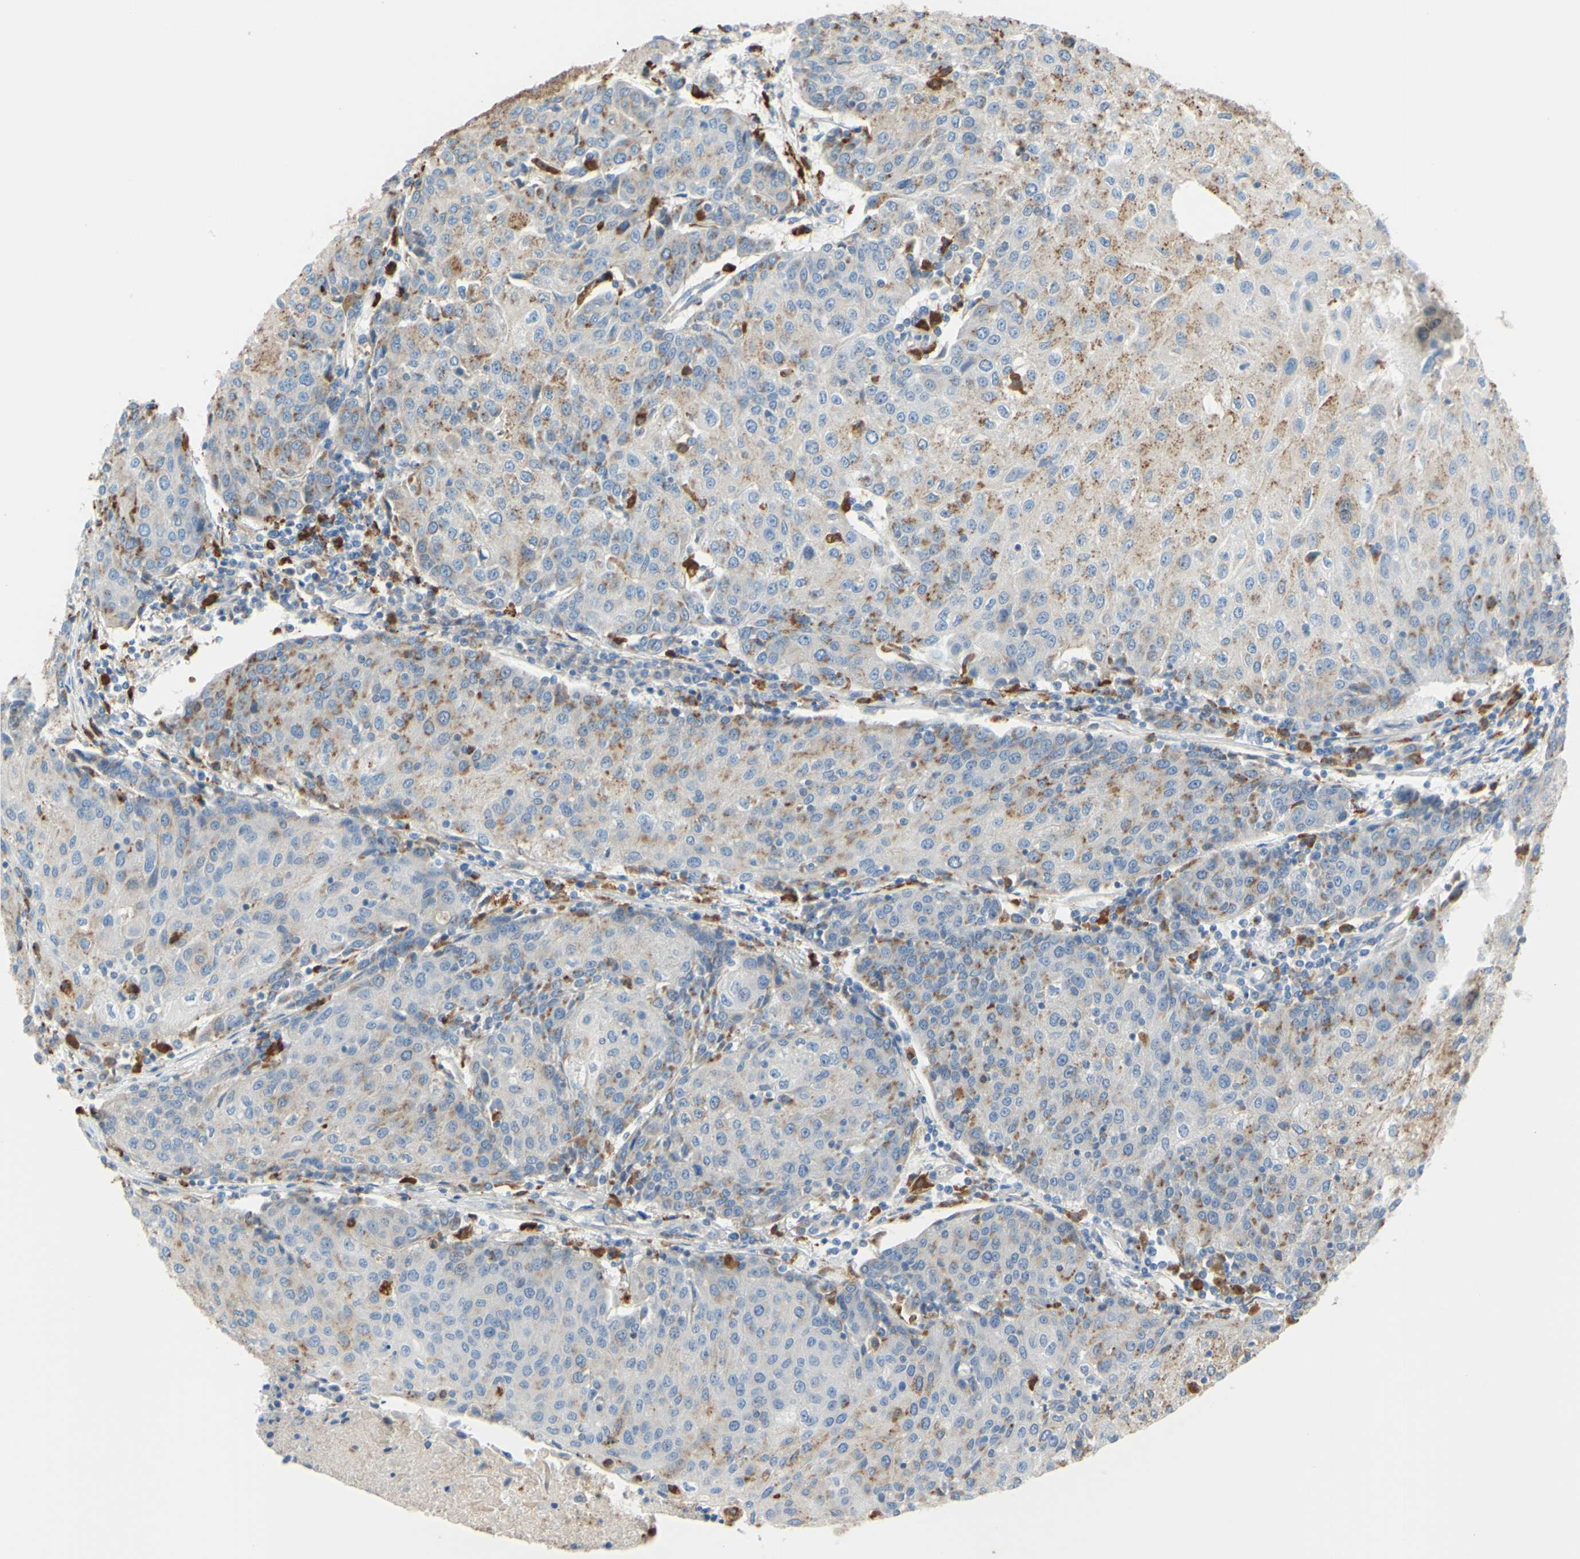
{"staining": {"intensity": "weak", "quantity": "25%-75%", "location": "cytoplasmic/membranous"}, "tissue": "urothelial cancer", "cell_type": "Tumor cells", "image_type": "cancer", "snomed": [{"axis": "morphology", "description": "Urothelial carcinoma, High grade"}, {"axis": "topography", "description": "Urinary bladder"}], "caption": "Immunohistochemical staining of urothelial cancer reveals low levels of weak cytoplasmic/membranous protein expression in approximately 25%-75% of tumor cells.", "gene": "CTSD", "patient": {"sex": "female", "age": 85}}